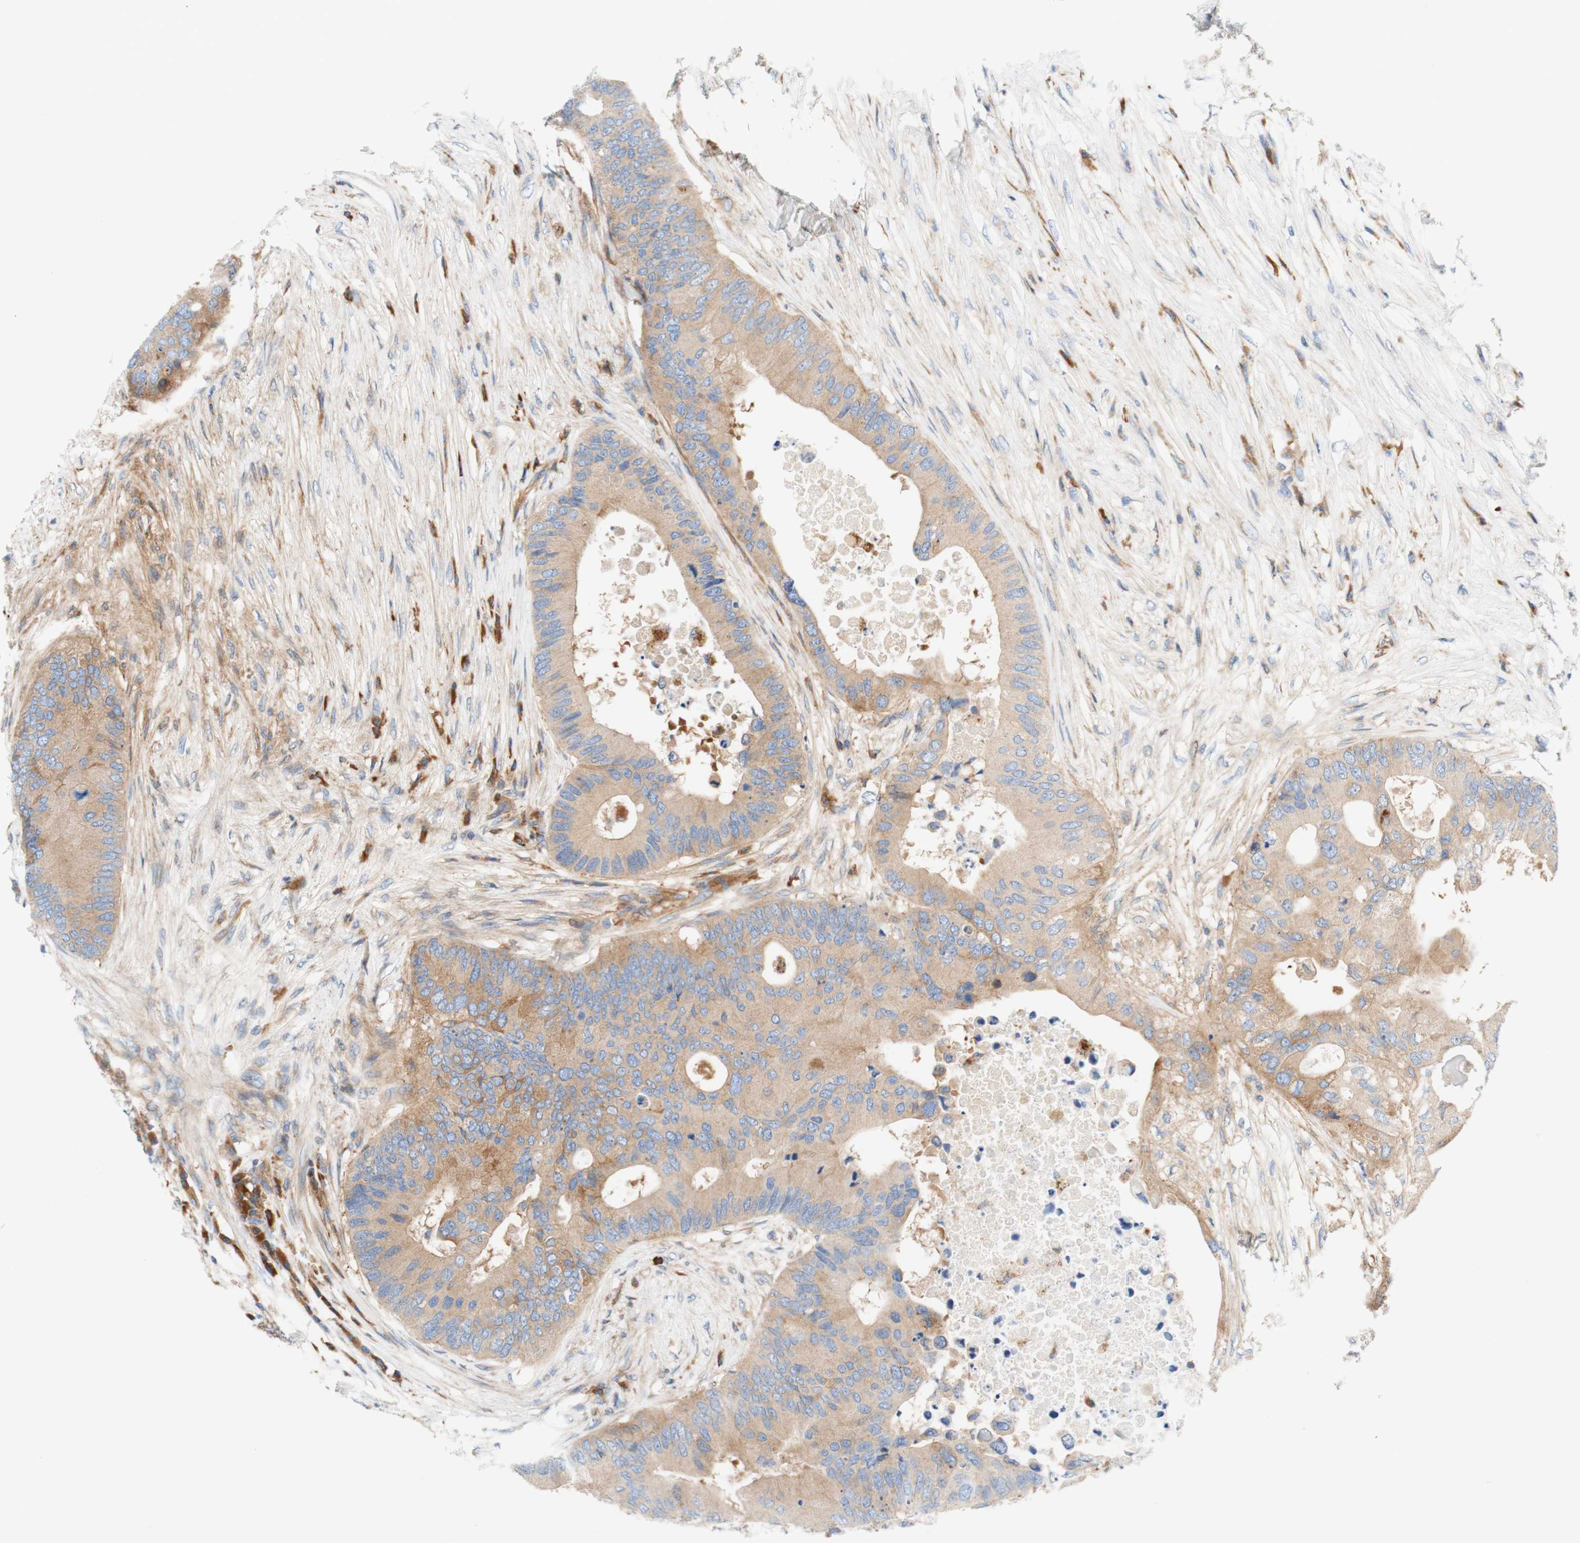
{"staining": {"intensity": "weak", "quantity": "25%-75%", "location": "cytoplasmic/membranous"}, "tissue": "colorectal cancer", "cell_type": "Tumor cells", "image_type": "cancer", "snomed": [{"axis": "morphology", "description": "Adenocarcinoma, NOS"}, {"axis": "topography", "description": "Colon"}], "caption": "Immunohistochemistry (IHC) histopathology image of adenocarcinoma (colorectal) stained for a protein (brown), which exhibits low levels of weak cytoplasmic/membranous expression in about 25%-75% of tumor cells.", "gene": "STOM", "patient": {"sex": "male", "age": 71}}